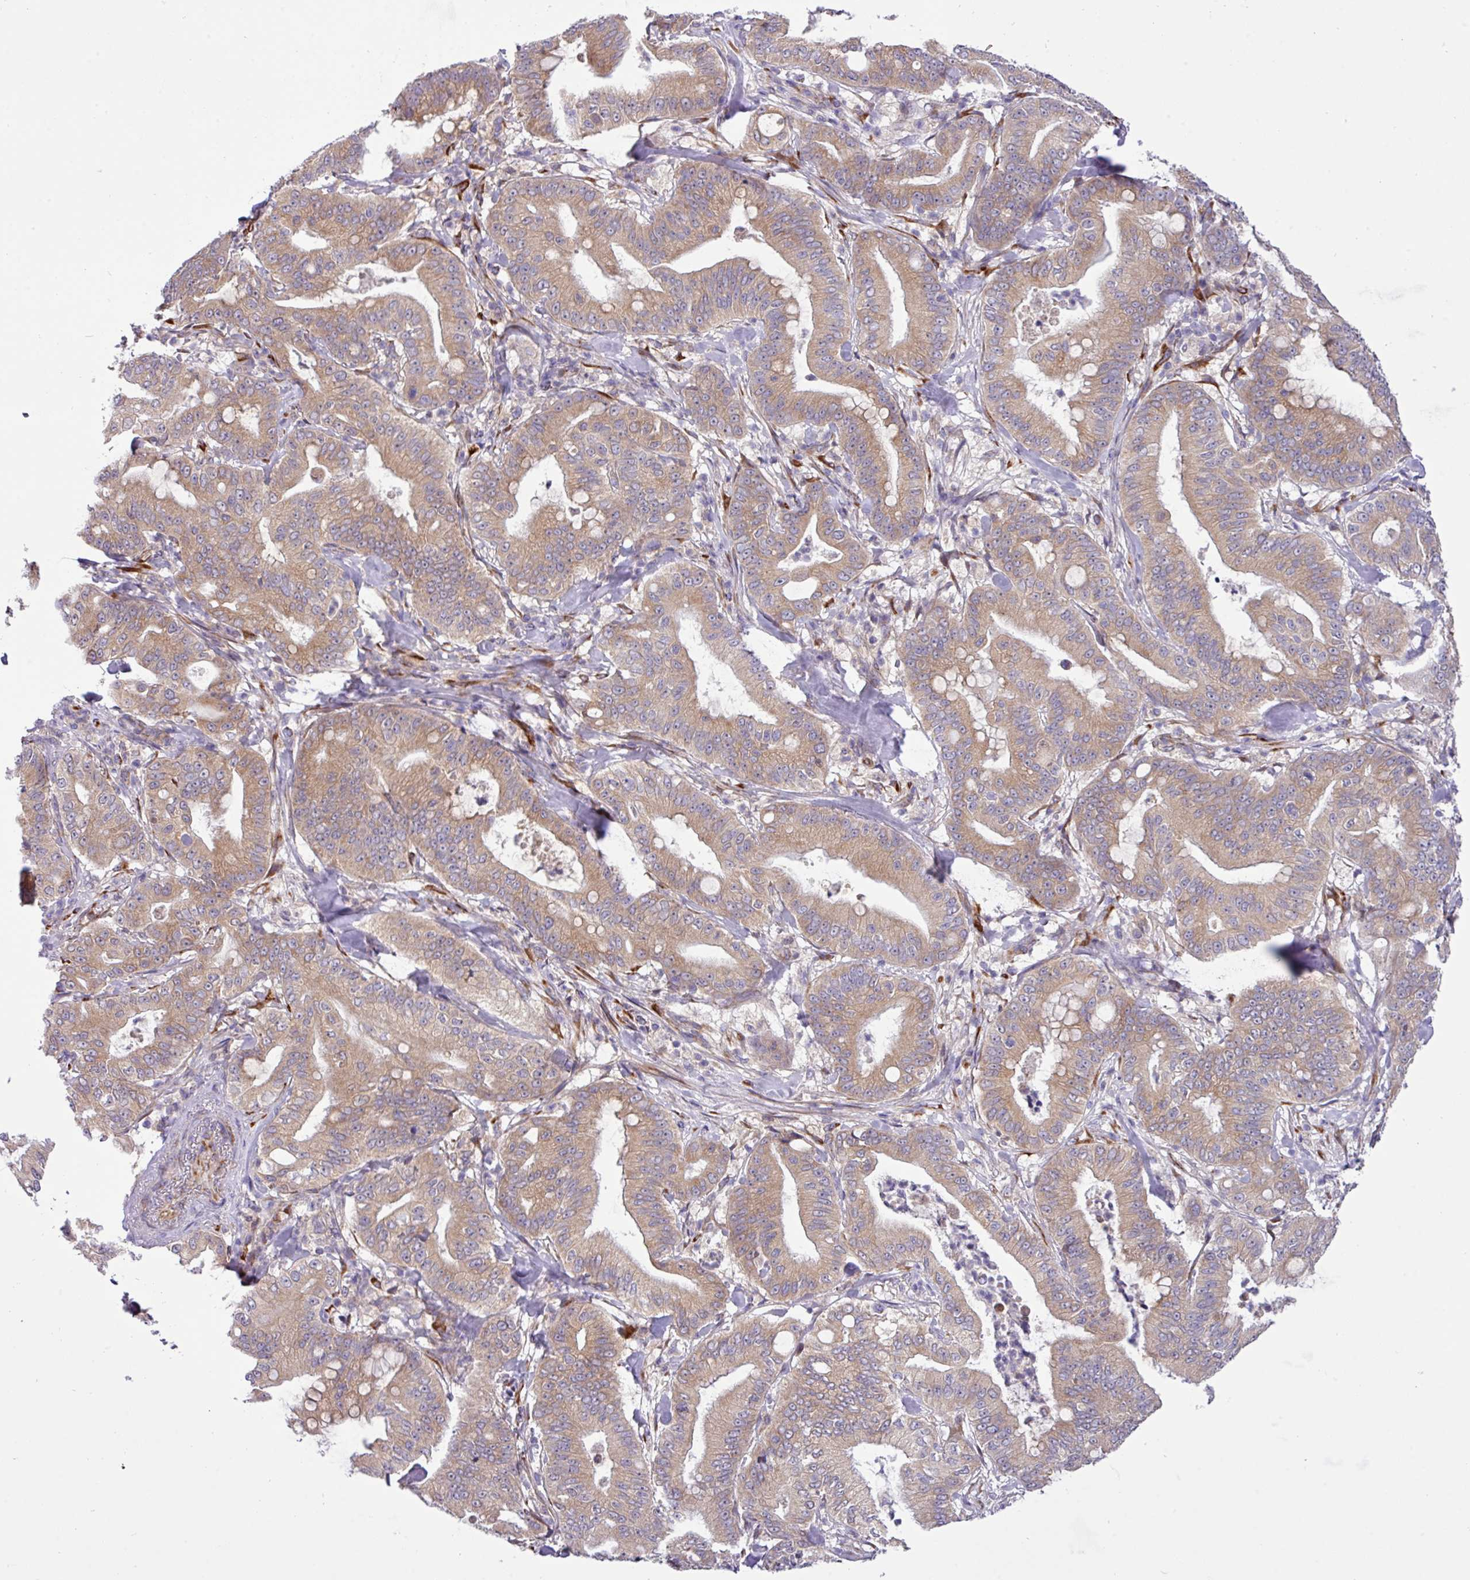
{"staining": {"intensity": "moderate", "quantity": ">75%", "location": "cytoplasmic/membranous"}, "tissue": "pancreatic cancer", "cell_type": "Tumor cells", "image_type": "cancer", "snomed": [{"axis": "morphology", "description": "Adenocarcinoma, NOS"}, {"axis": "topography", "description": "Pancreas"}], "caption": "This image reveals IHC staining of human adenocarcinoma (pancreatic), with medium moderate cytoplasmic/membranous expression in about >75% of tumor cells.", "gene": "TM2D2", "patient": {"sex": "male", "age": 71}}